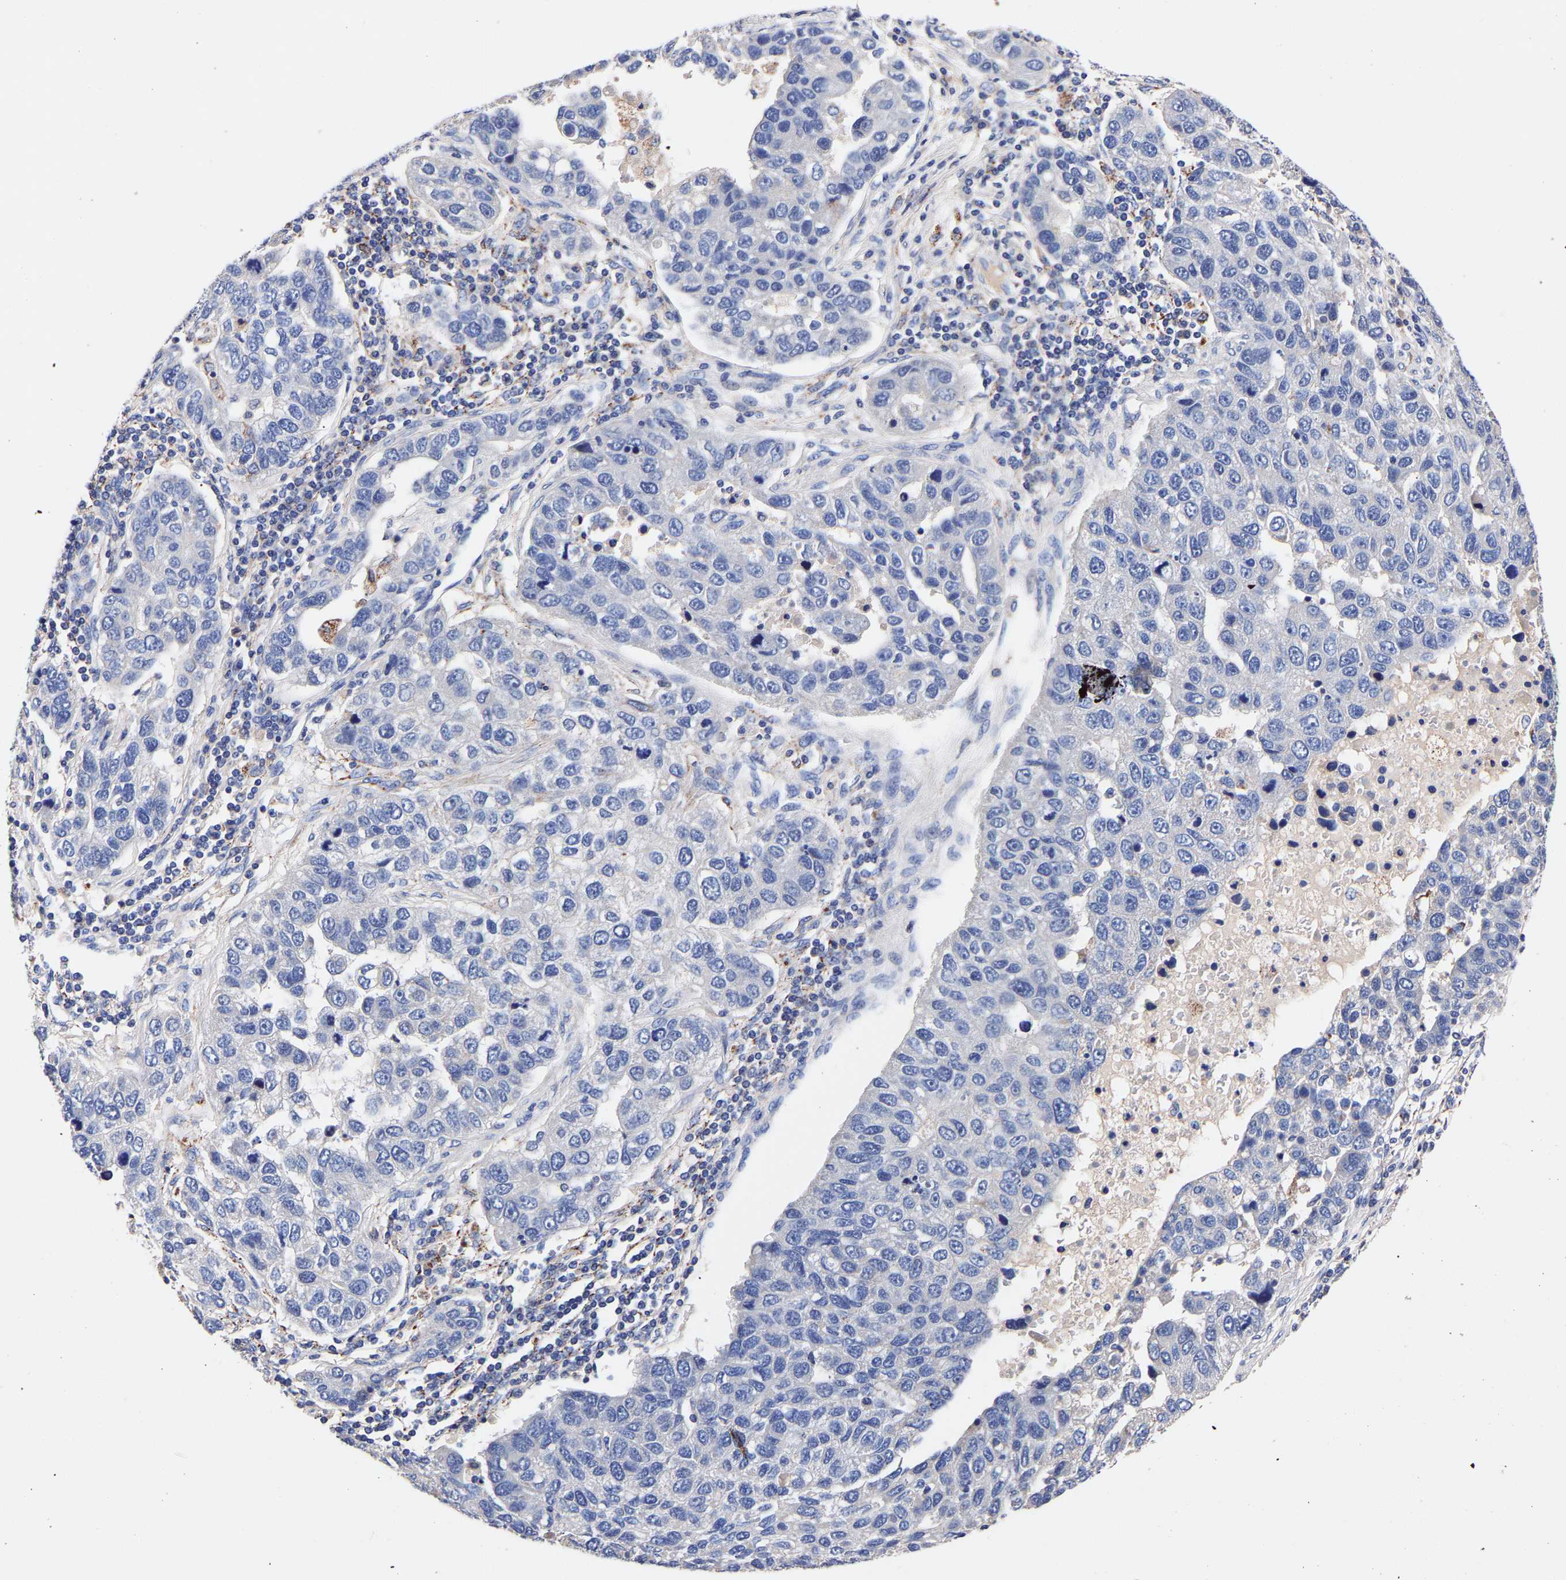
{"staining": {"intensity": "negative", "quantity": "none", "location": "none"}, "tissue": "pancreatic cancer", "cell_type": "Tumor cells", "image_type": "cancer", "snomed": [{"axis": "morphology", "description": "Adenocarcinoma, NOS"}, {"axis": "topography", "description": "Pancreas"}], "caption": "The photomicrograph displays no significant expression in tumor cells of pancreatic adenocarcinoma.", "gene": "SEM1", "patient": {"sex": "female", "age": 61}}